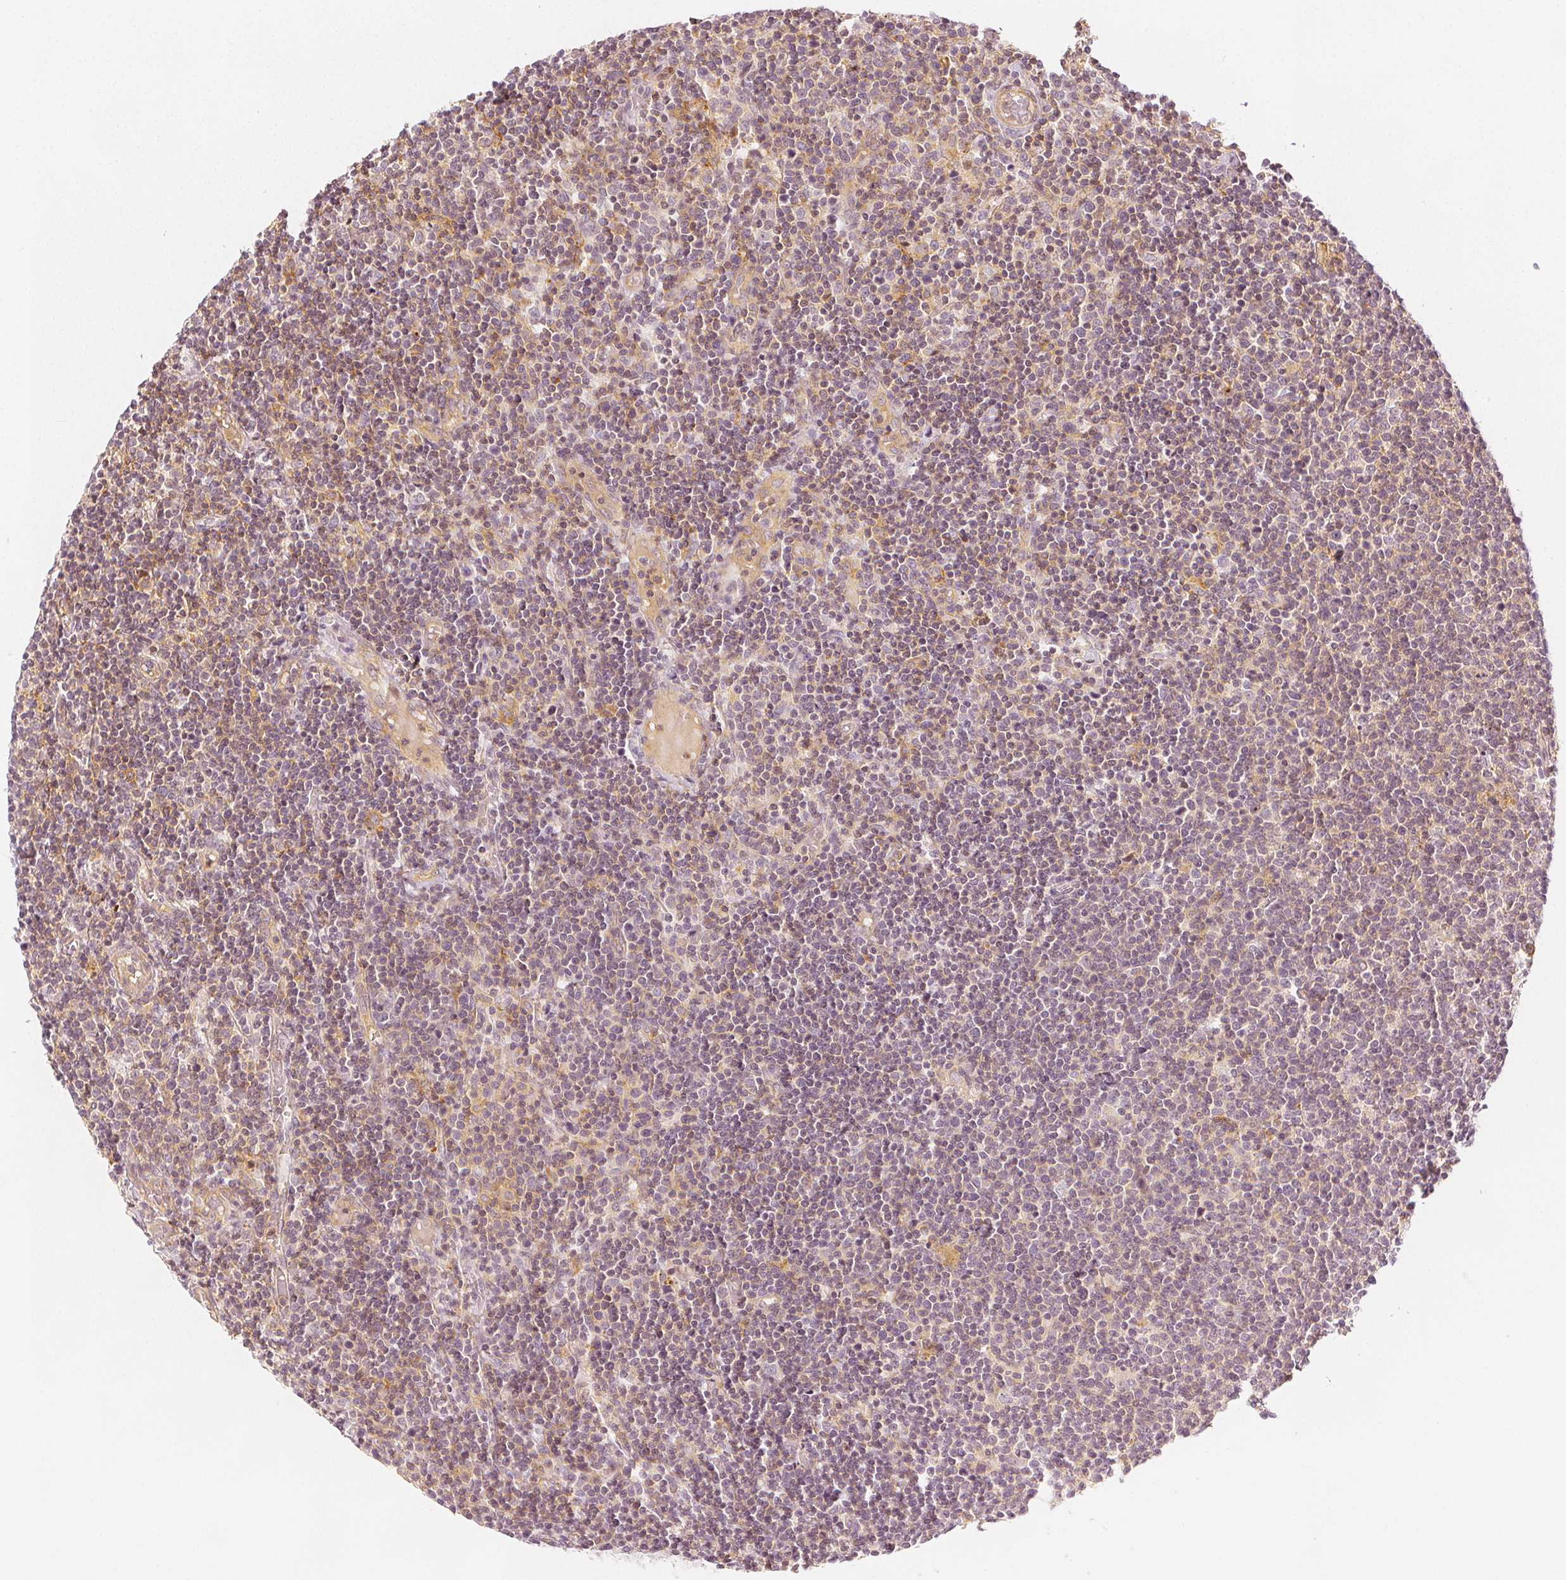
{"staining": {"intensity": "negative", "quantity": "none", "location": "none"}, "tissue": "lymphoma", "cell_type": "Tumor cells", "image_type": "cancer", "snomed": [{"axis": "morphology", "description": "Malignant lymphoma, non-Hodgkin's type, High grade"}, {"axis": "topography", "description": "Lymph node"}], "caption": "DAB immunohistochemical staining of human high-grade malignant lymphoma, non-Hodgkin's type exhibits no significant staining in tumor cells.", "gene": "ARHGAP26", "patient": {"sex": "male", "age": 61}}